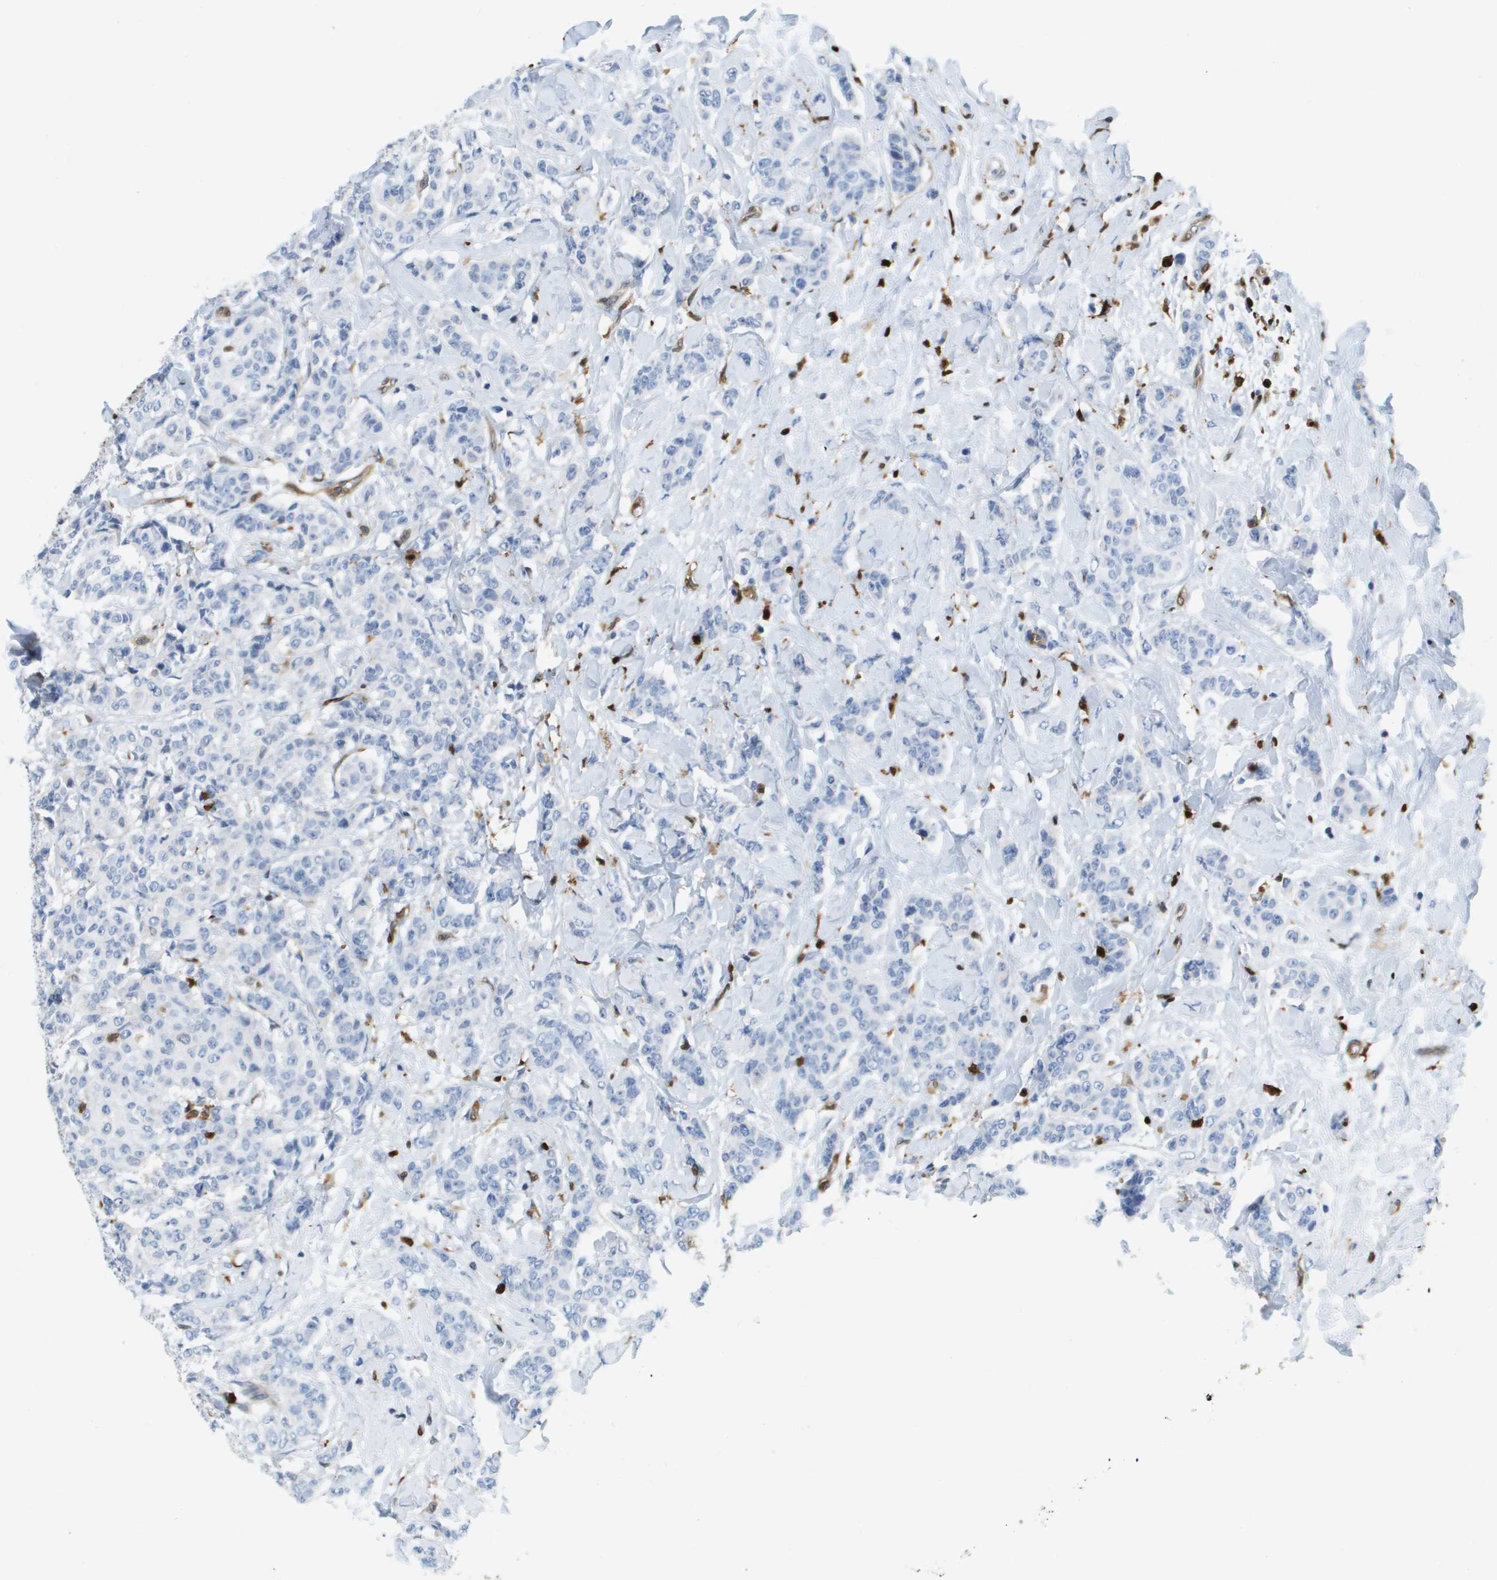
{"staining": {"intensity": "negative", "quantity": "none", "location": "none"}, "tissue": "breast cancer", "cell_type": "Tumor cells", "image_type": "cancer", "snomed": [{"axis": "morphology", "description": "Normal tissue, NOS"}, {"axis": "morphology", "description": "Duct carcinoma"}, {"axis": "topography", "description": "Breast"}], "caption": "Immunohistochemistry (IHC) photomicrograph of neoplastic tissue: human breast intraductal carcinoma stained with DAB (3,3'-diaminobenzidine) reveals no significant protein positivity in tumor cells. Nuclei are stained in blue.", "gene": "DOCK5", "patient": {"sex": "female", "age": 40}}